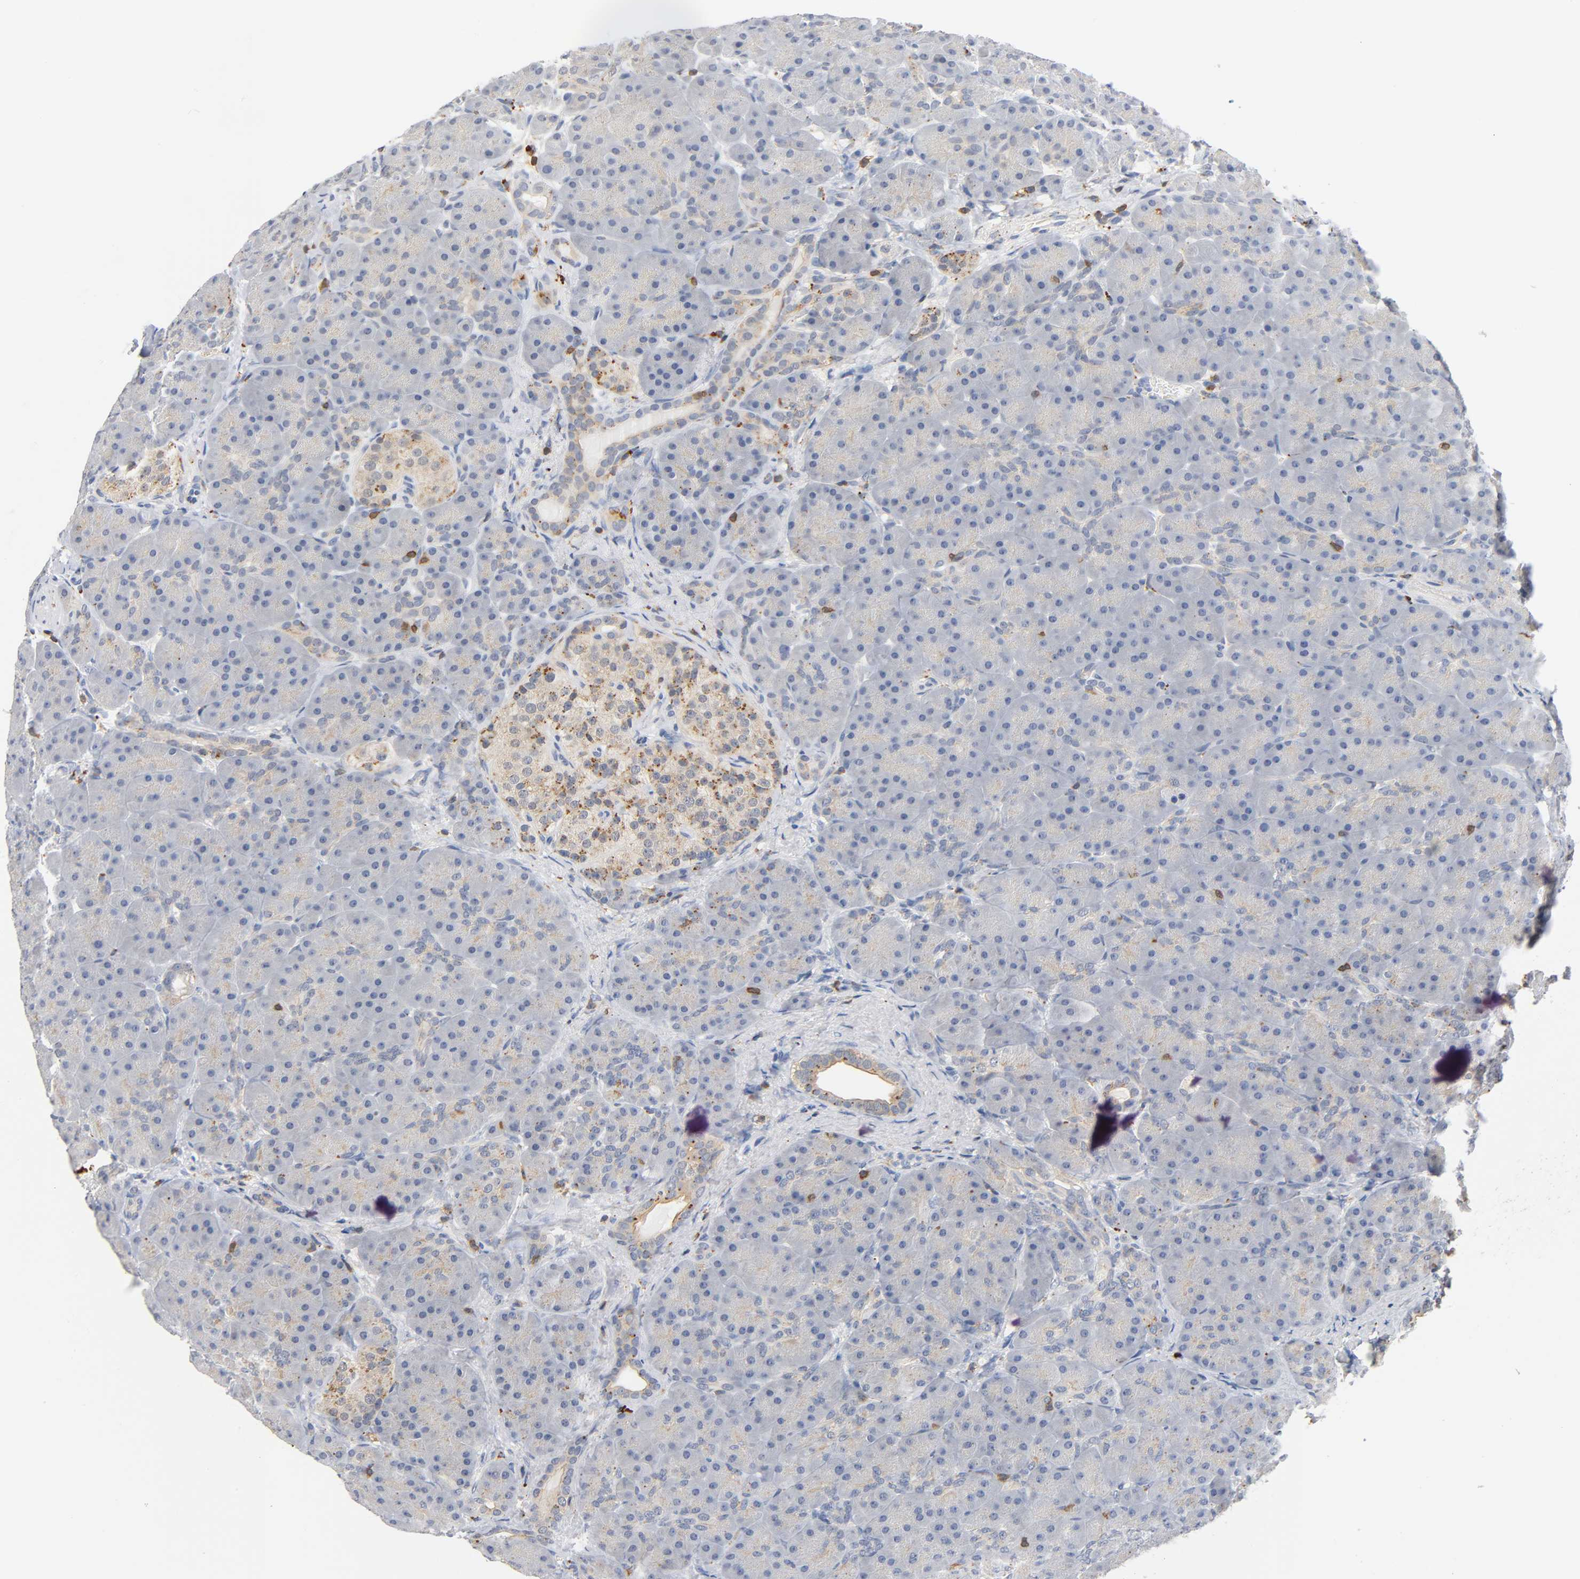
{"staining": {"intensity": "negative", "quantity": "none", "location": "none"}, "tissue": "pancreas", "cell_type": "Exocrine glandular cells", "image_type": "normal", "snomed": [{"axis": "morphology", "description": "Normal tissue, NOS"}, {"axis": "topography", "description": "Pancreas"}], "caption": "The photomicrograph exhibits no significant staining in exocrine glandular cells of pancreas.", "gene": "UCKL1", "patient": {"sex": "male", "age": 66}}